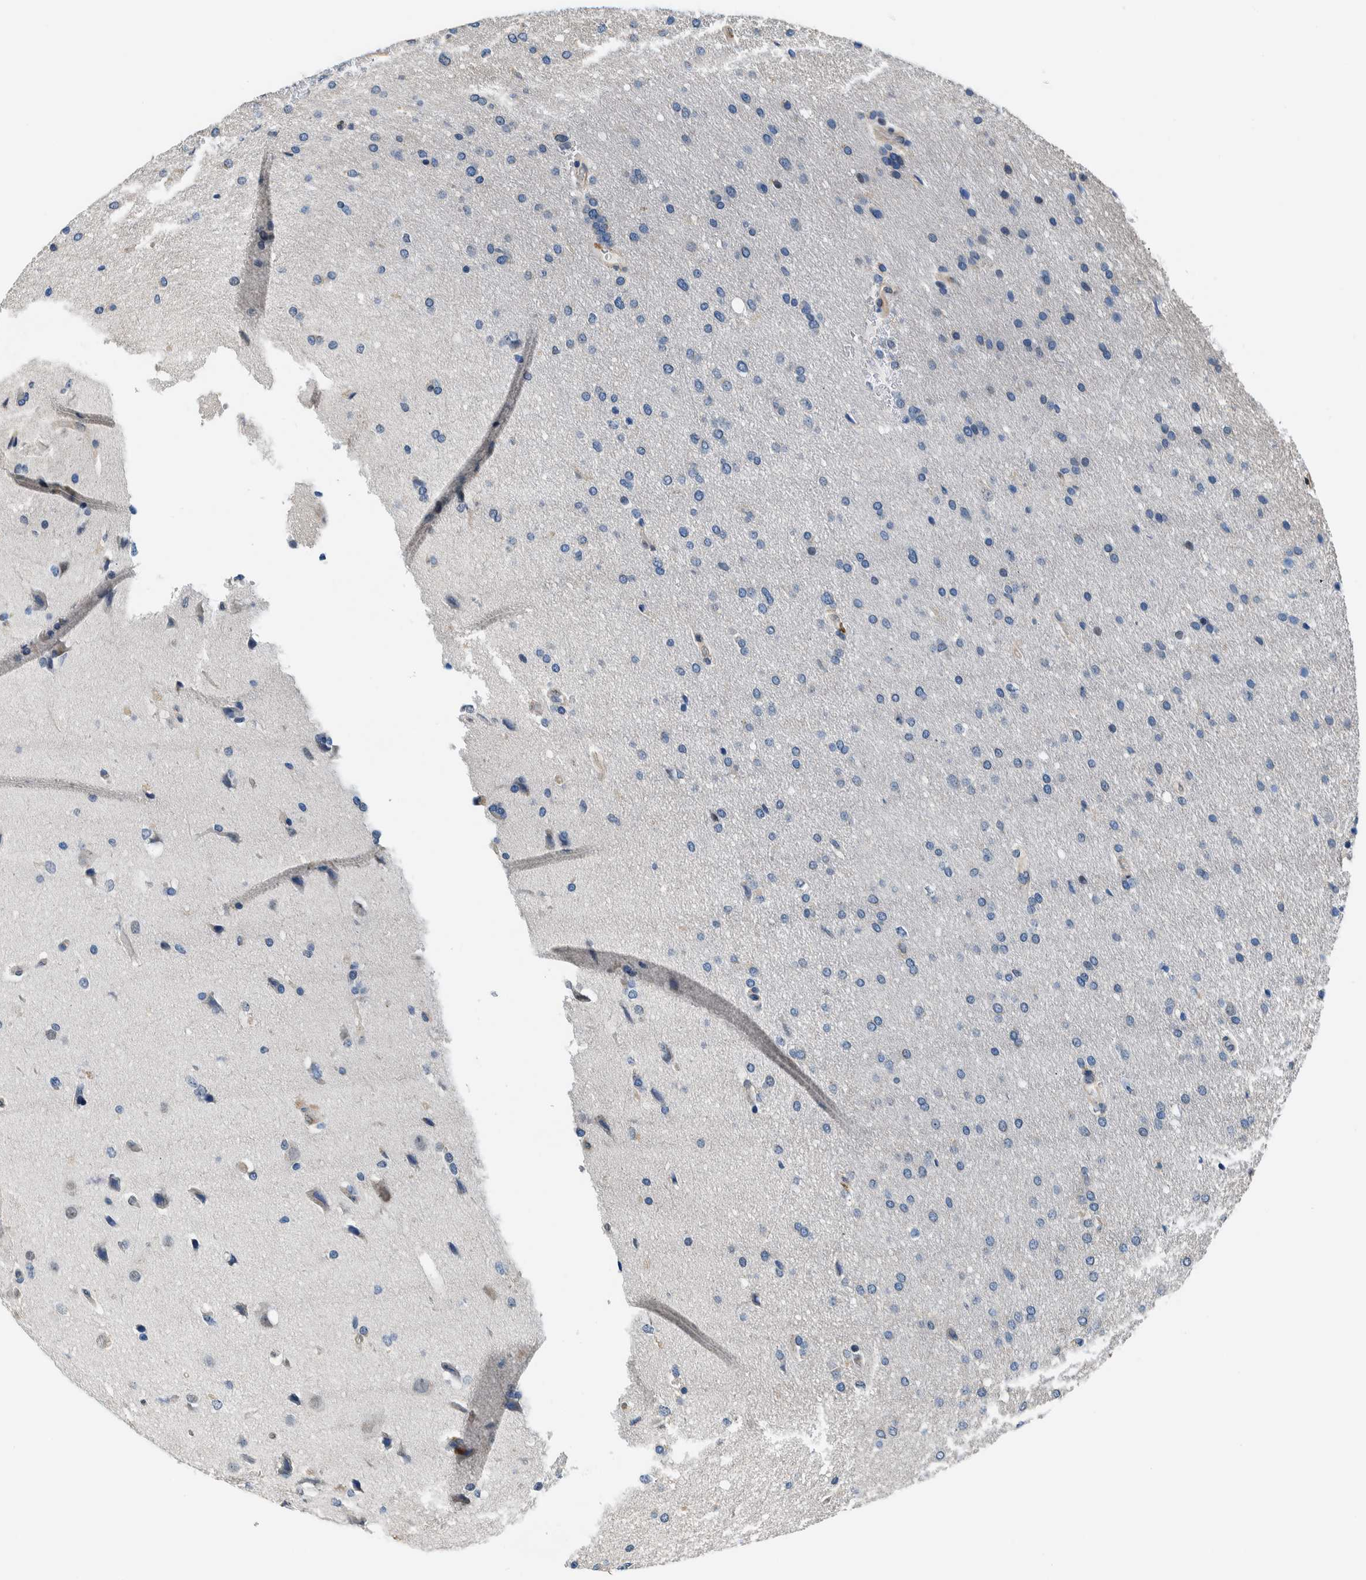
{"staining": {"intensity": "negative", "quantity": "none", "location": "none"}, "tissue": "glioma", "cell_type": "Tumor cells", "image_type": "cancer", "snomed": [{"axis": "morphology", "description": "Glioma, malignant, Low grade"}, {"axis": "topography", "description": "Brain"}], "caption": "Immunohistochemical staining of malignant low-grade glioma exhibits no significant expression in tumor cells.", "gene": "NIBAN2", "patient": {"sex": "female", "age": 37}}